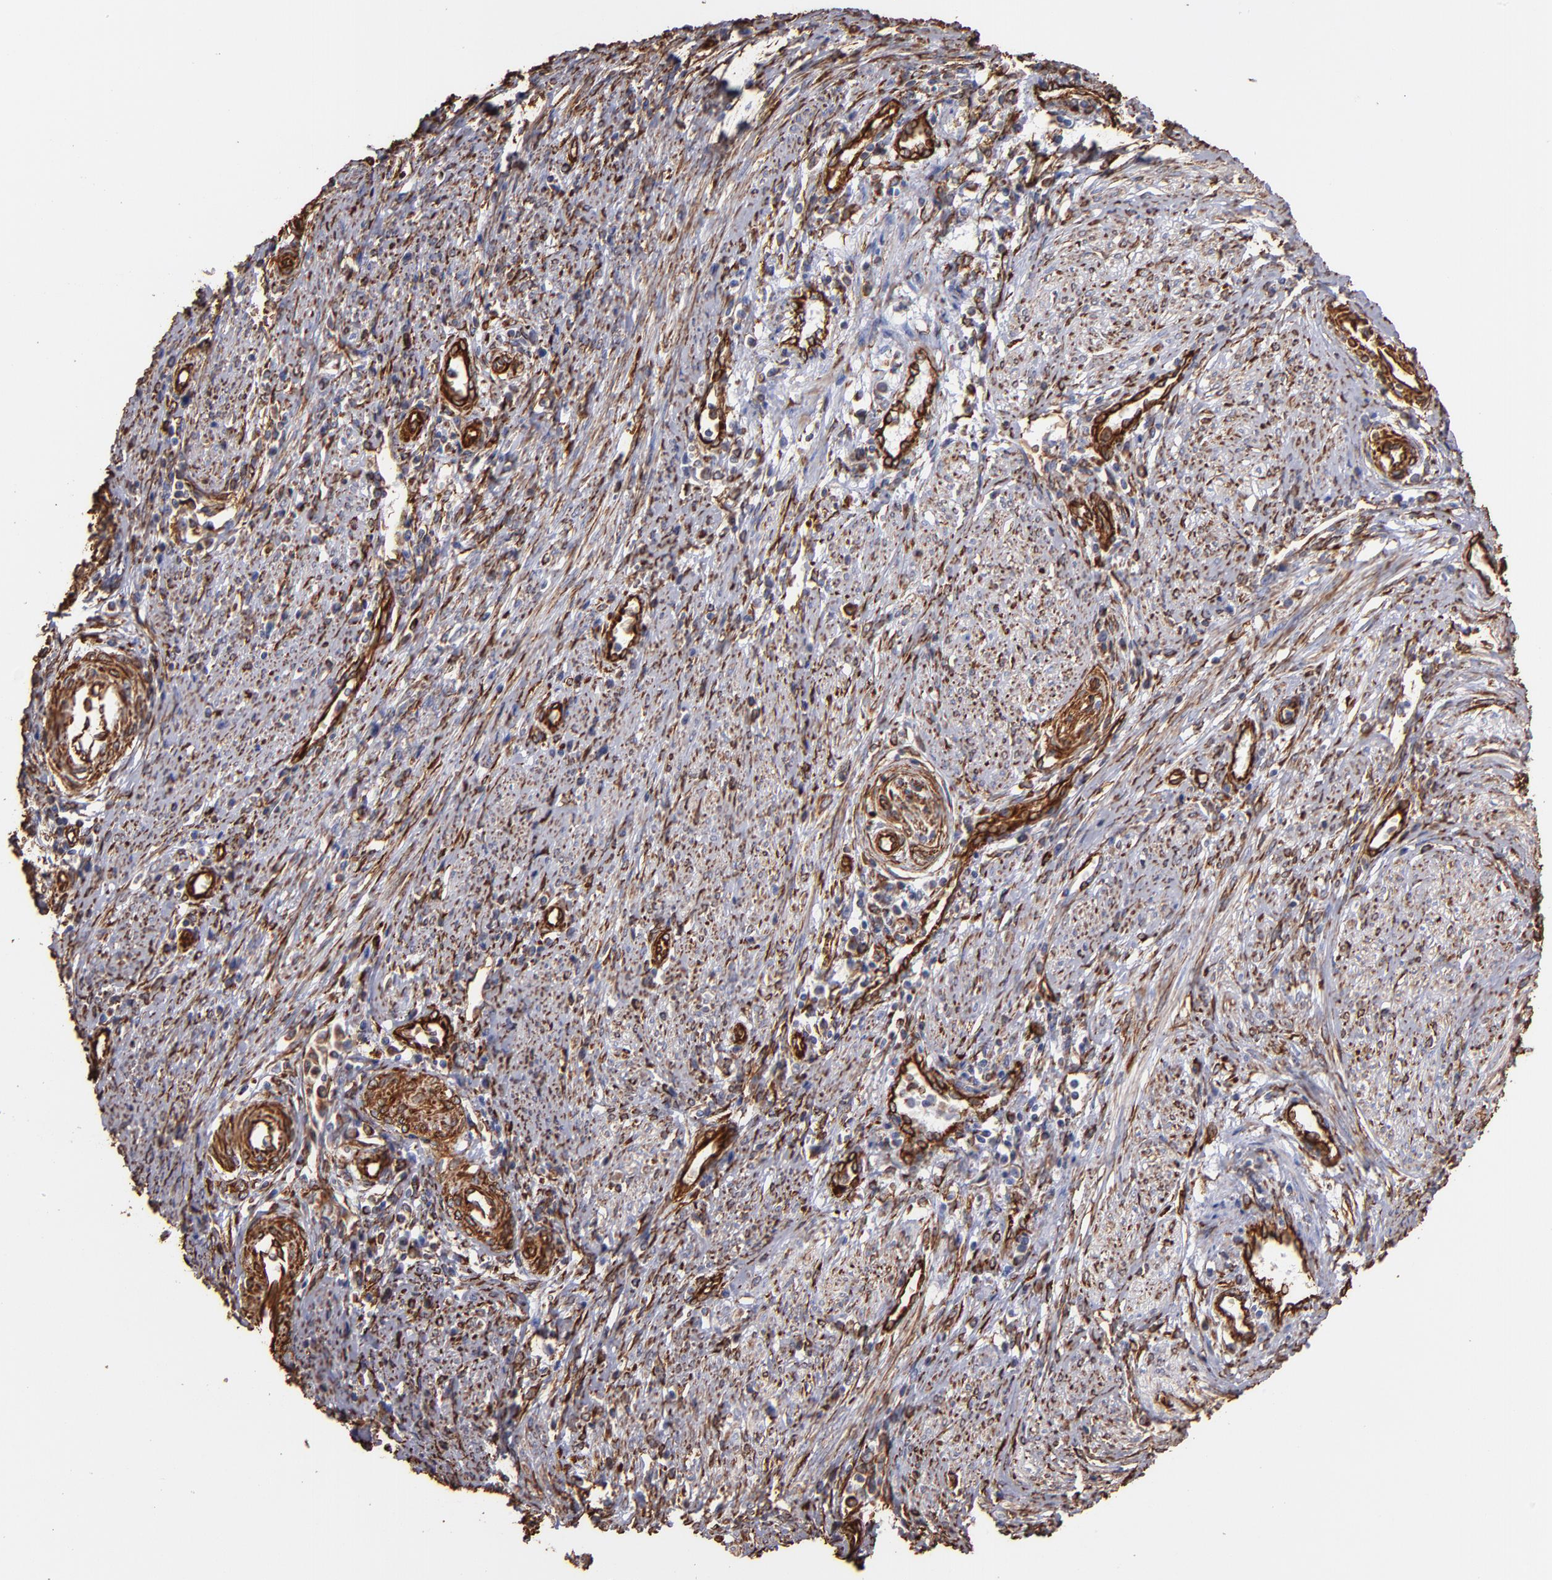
{"staining": {"intensity": "moderate", "quantity": ">75%", "location": "cytoplasmic/membranous"}, "tissue": "cervical cancer", "cell_type": "Tumor cells", "image_type": "cancer", "snomed": [{"axis": "morphology", "description": "Adenocarcinoma, NOS"}, {"axis": "topography", "description": "Cervix"}], "caption": "IHC of human adenocarcinoma (cervical) exhibits medium levels of moderate cytoplasmic/membranous positivity in approximately >75% of tumor cells.", "gene": "VIM", "patient": {"sex": "female", "age": 36}}